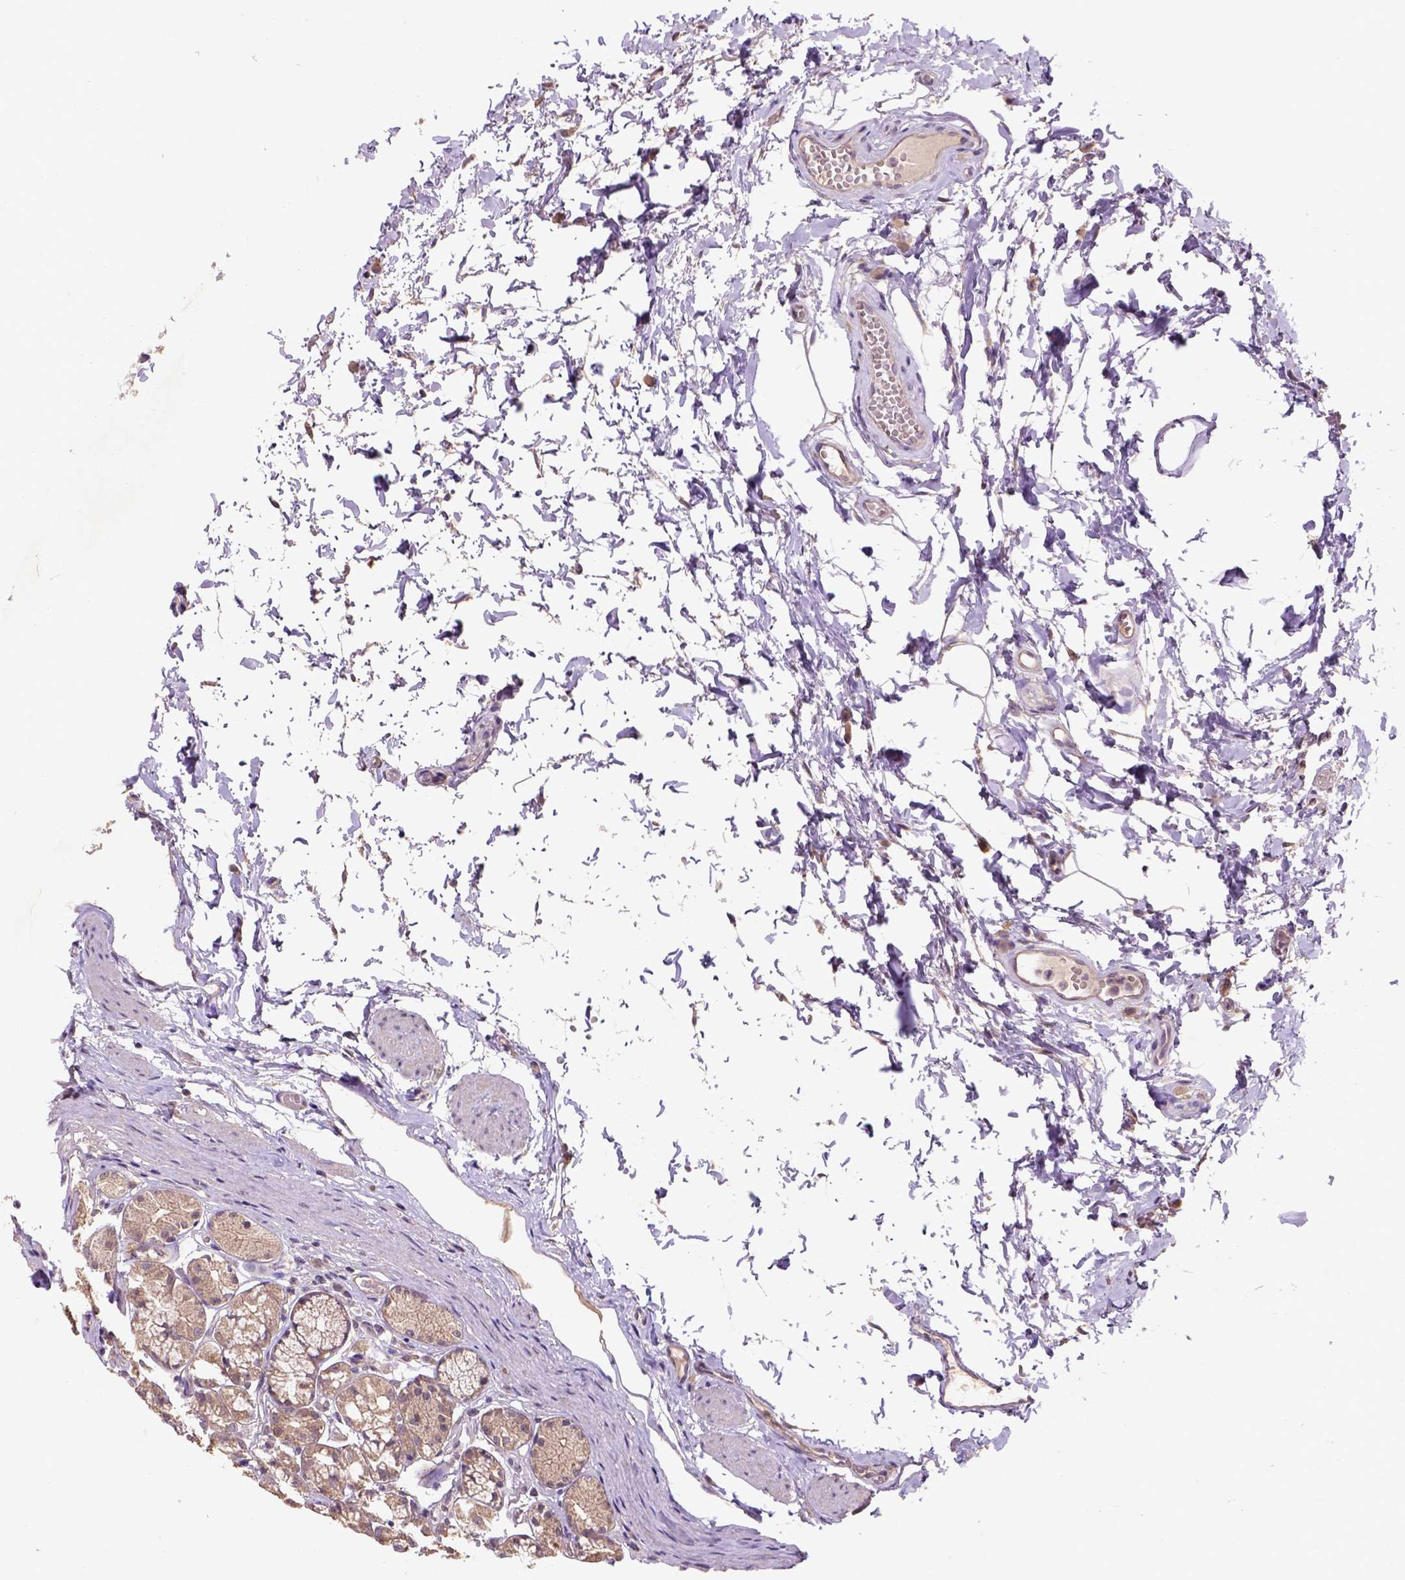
{"staining": {"intensity": "moderate", "quantity": ">75%", "location": "cytoplasmic/membranous"}, "tissue": "stomach", "cell_type": "Glandular cells", "image_type": "normal", "snomed": [{"axis": "morphology", "description": "Normal tissue, NOS"}, {"axis": "topography", "description": "Stomach"}], "caption": "An immunohistochemistry micrograph of normal tissue is shown. Protein staining in brown shows moderate cytoplasmic/membranous positivity in stomach within glandular cells.", "gene": "KBTBD8", "patient": {"sex": "male", "age": 70}}